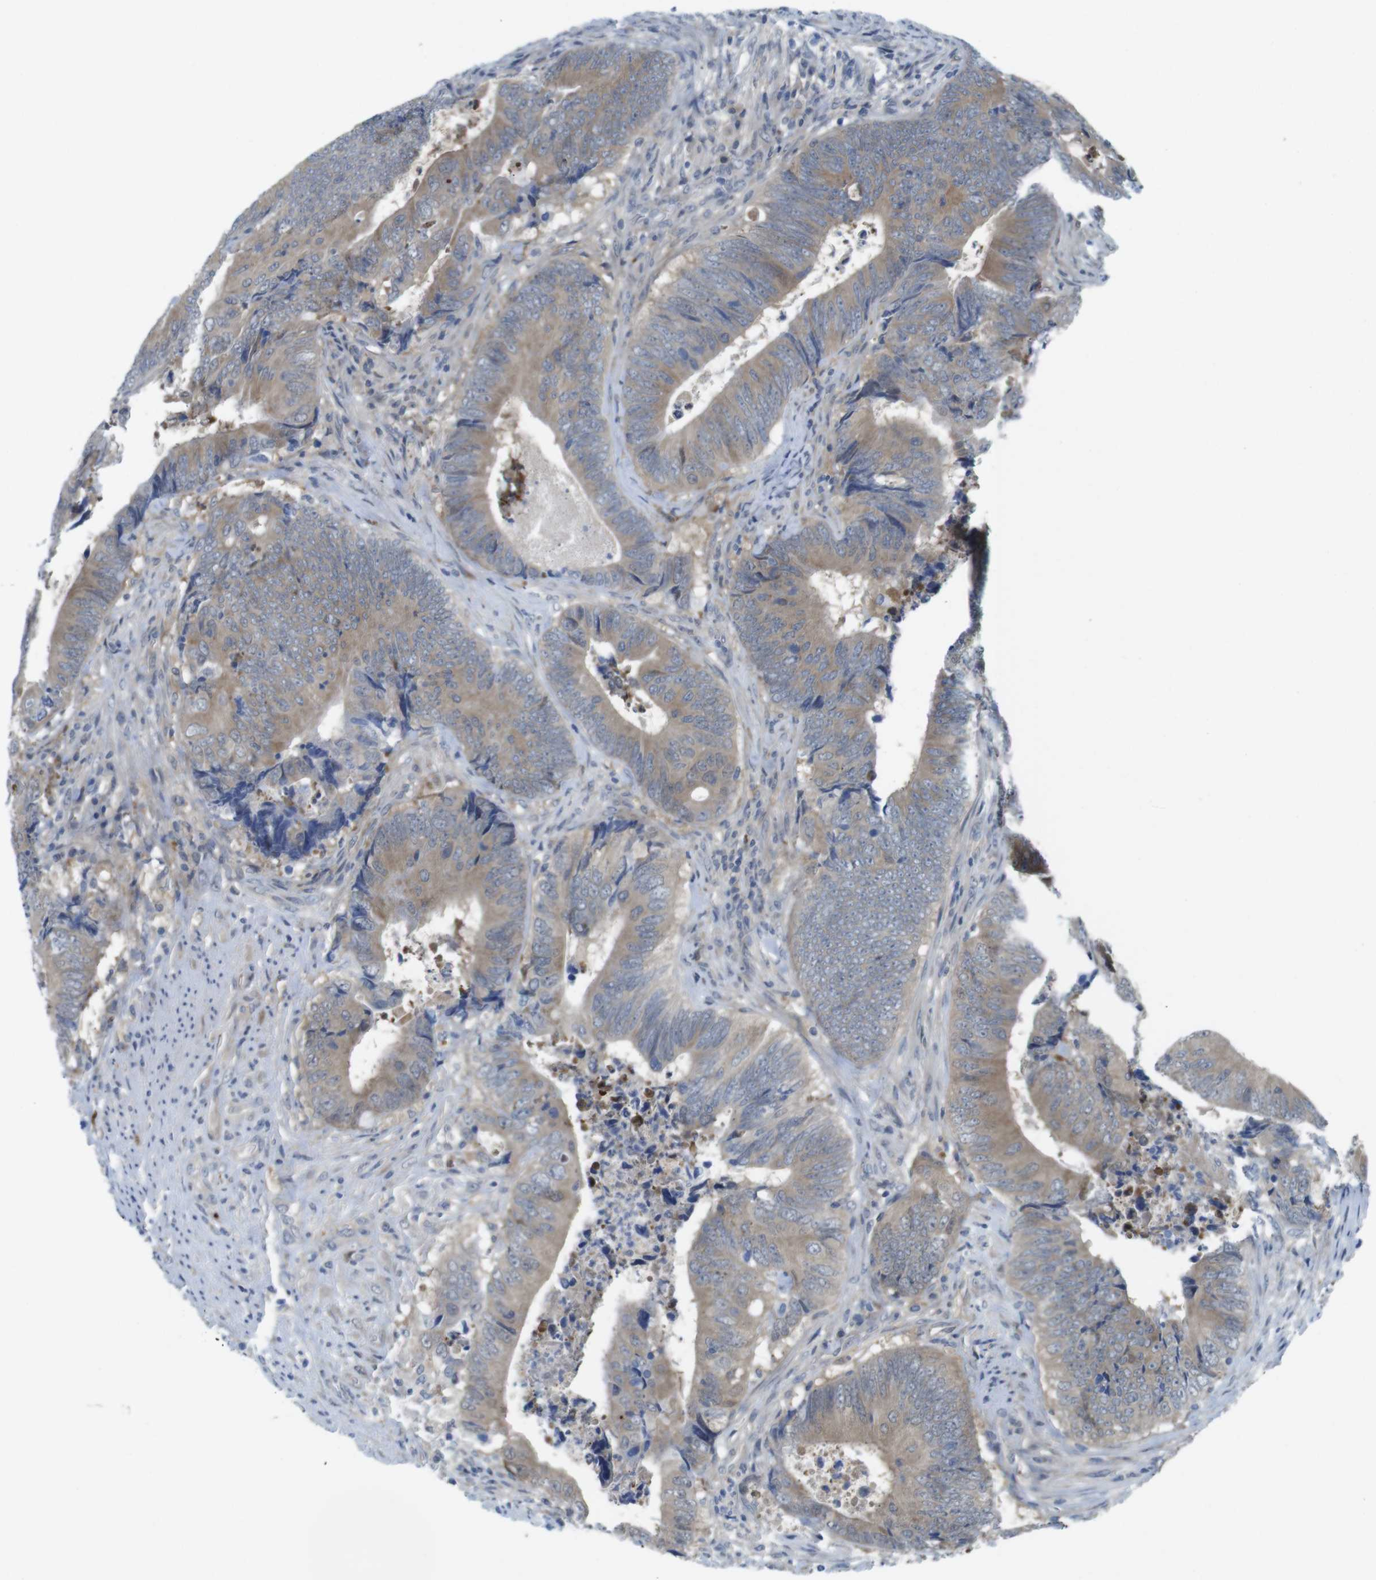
{"staining": {"intensity": "moderate", "quantity": ">75%", "location": "cytoplasmic/membranous"}, "tissue": "colorectal cancer", "cell_type": "Tumor cells", "image_type": "cancer", "snomed": [{"axis": "morphology", "description": "Normal tissue, NOS"}, {"axis": "morphology", "description": "Adenocarcinoma, NOS"}, {"axis": "topography", "description": "Colon"}], "caption": "IHC (DAB (3,3'-diaminobenzidine)) staining of human colorectal cancer reveals moderate cytoplasmic/membranous protein expression in about >75% of tumor cells. (brown staining indicates protein expression, while blue staining denotes nuclei).", "gene": "CASP2", "patient": {"sex": "male", "age": 56}}